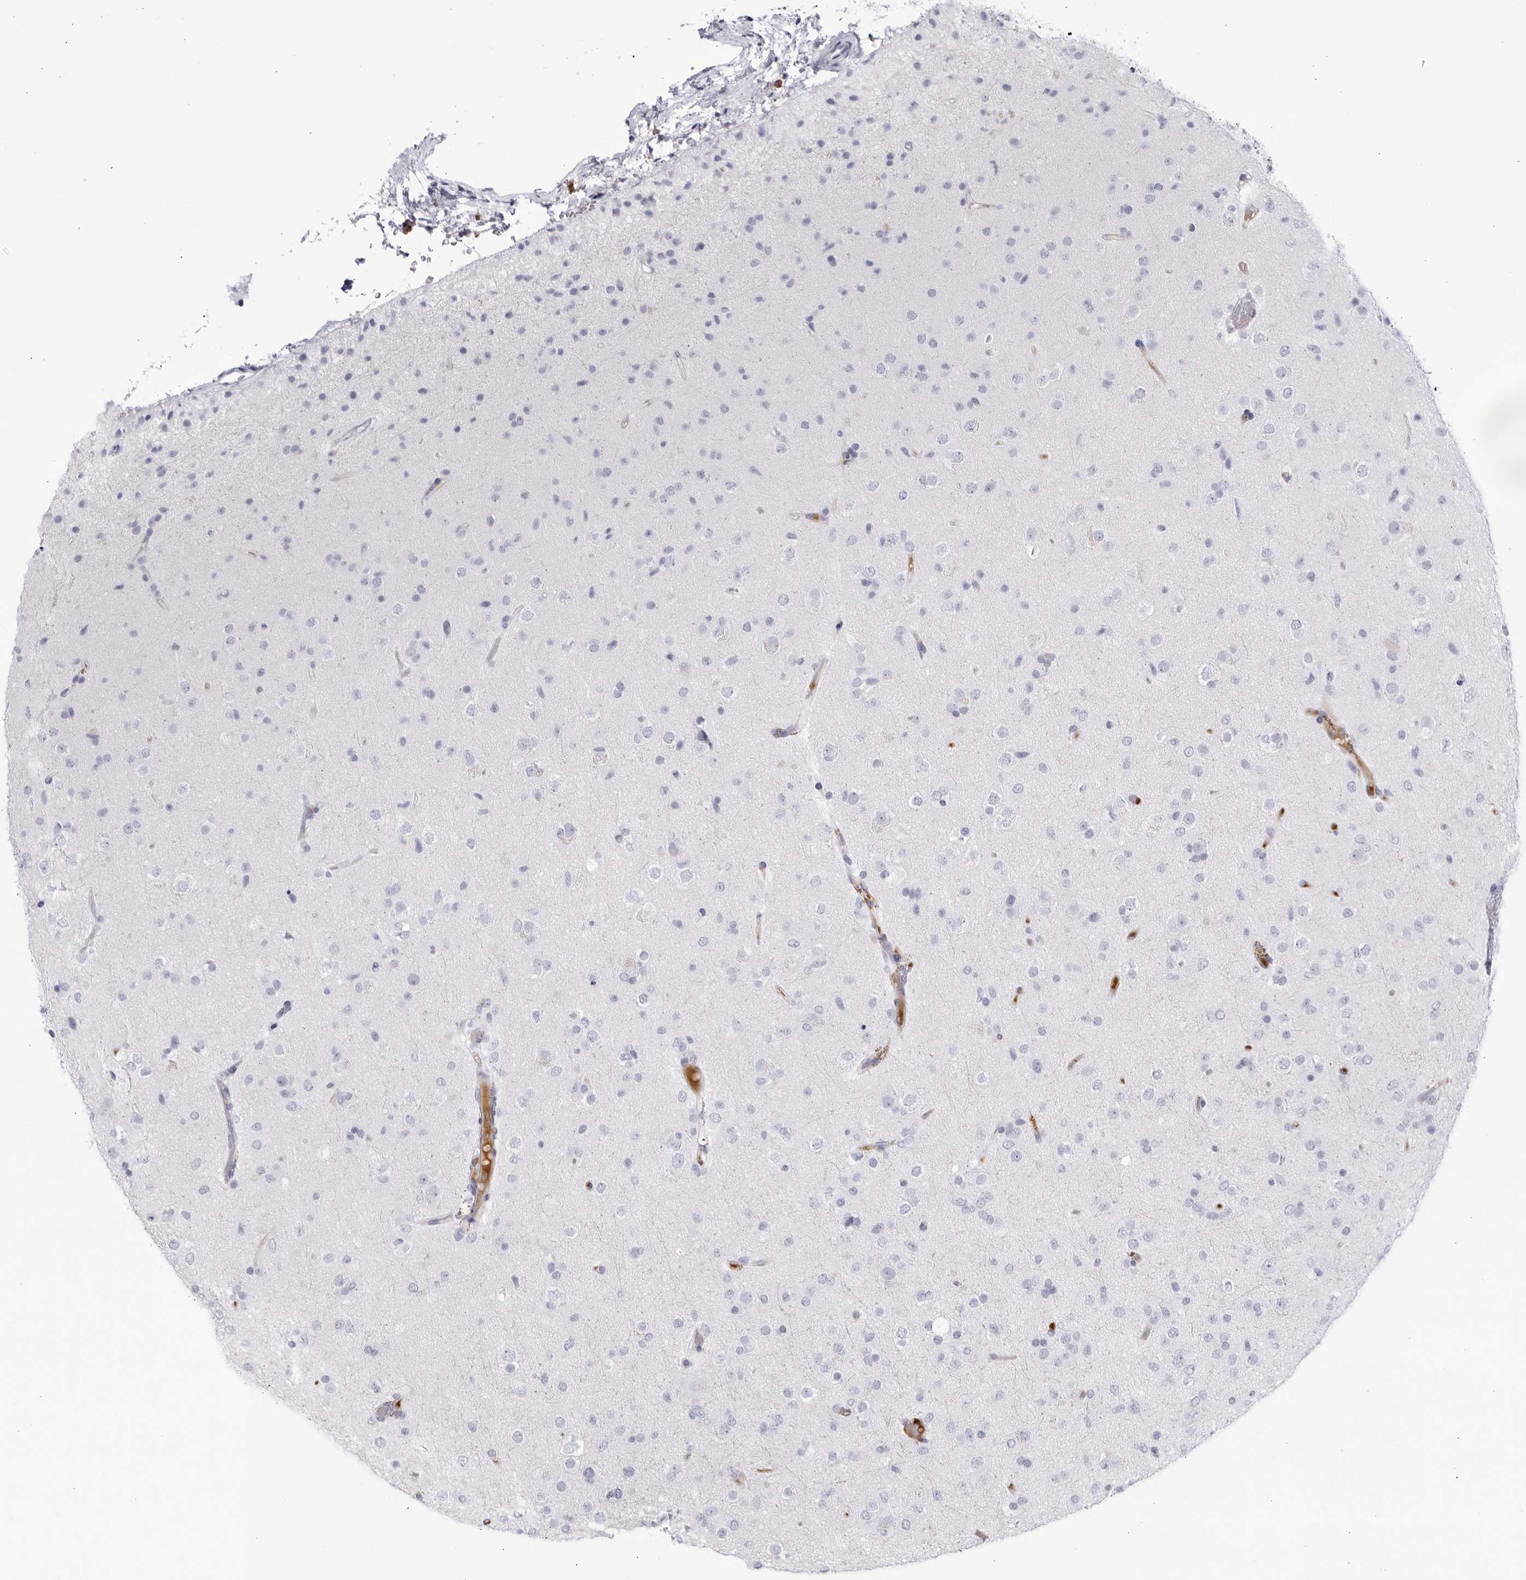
{"staining": {"intensity": "negative", "quantity": "none", "location": "none"}, "tissue": "glioma", "cell_type": "Tumor cells", "image_type": "cancer", "snomed": [{"axis": "morphology", "description": "Glioma, malignant, Low grade"}, {"axis": "topography", "description": "Brain"}], "caption": "Tumor cells show no significant expression in glioma.", "gene": "CNBD1", "patient": {"sex": "male", "age": 65}}